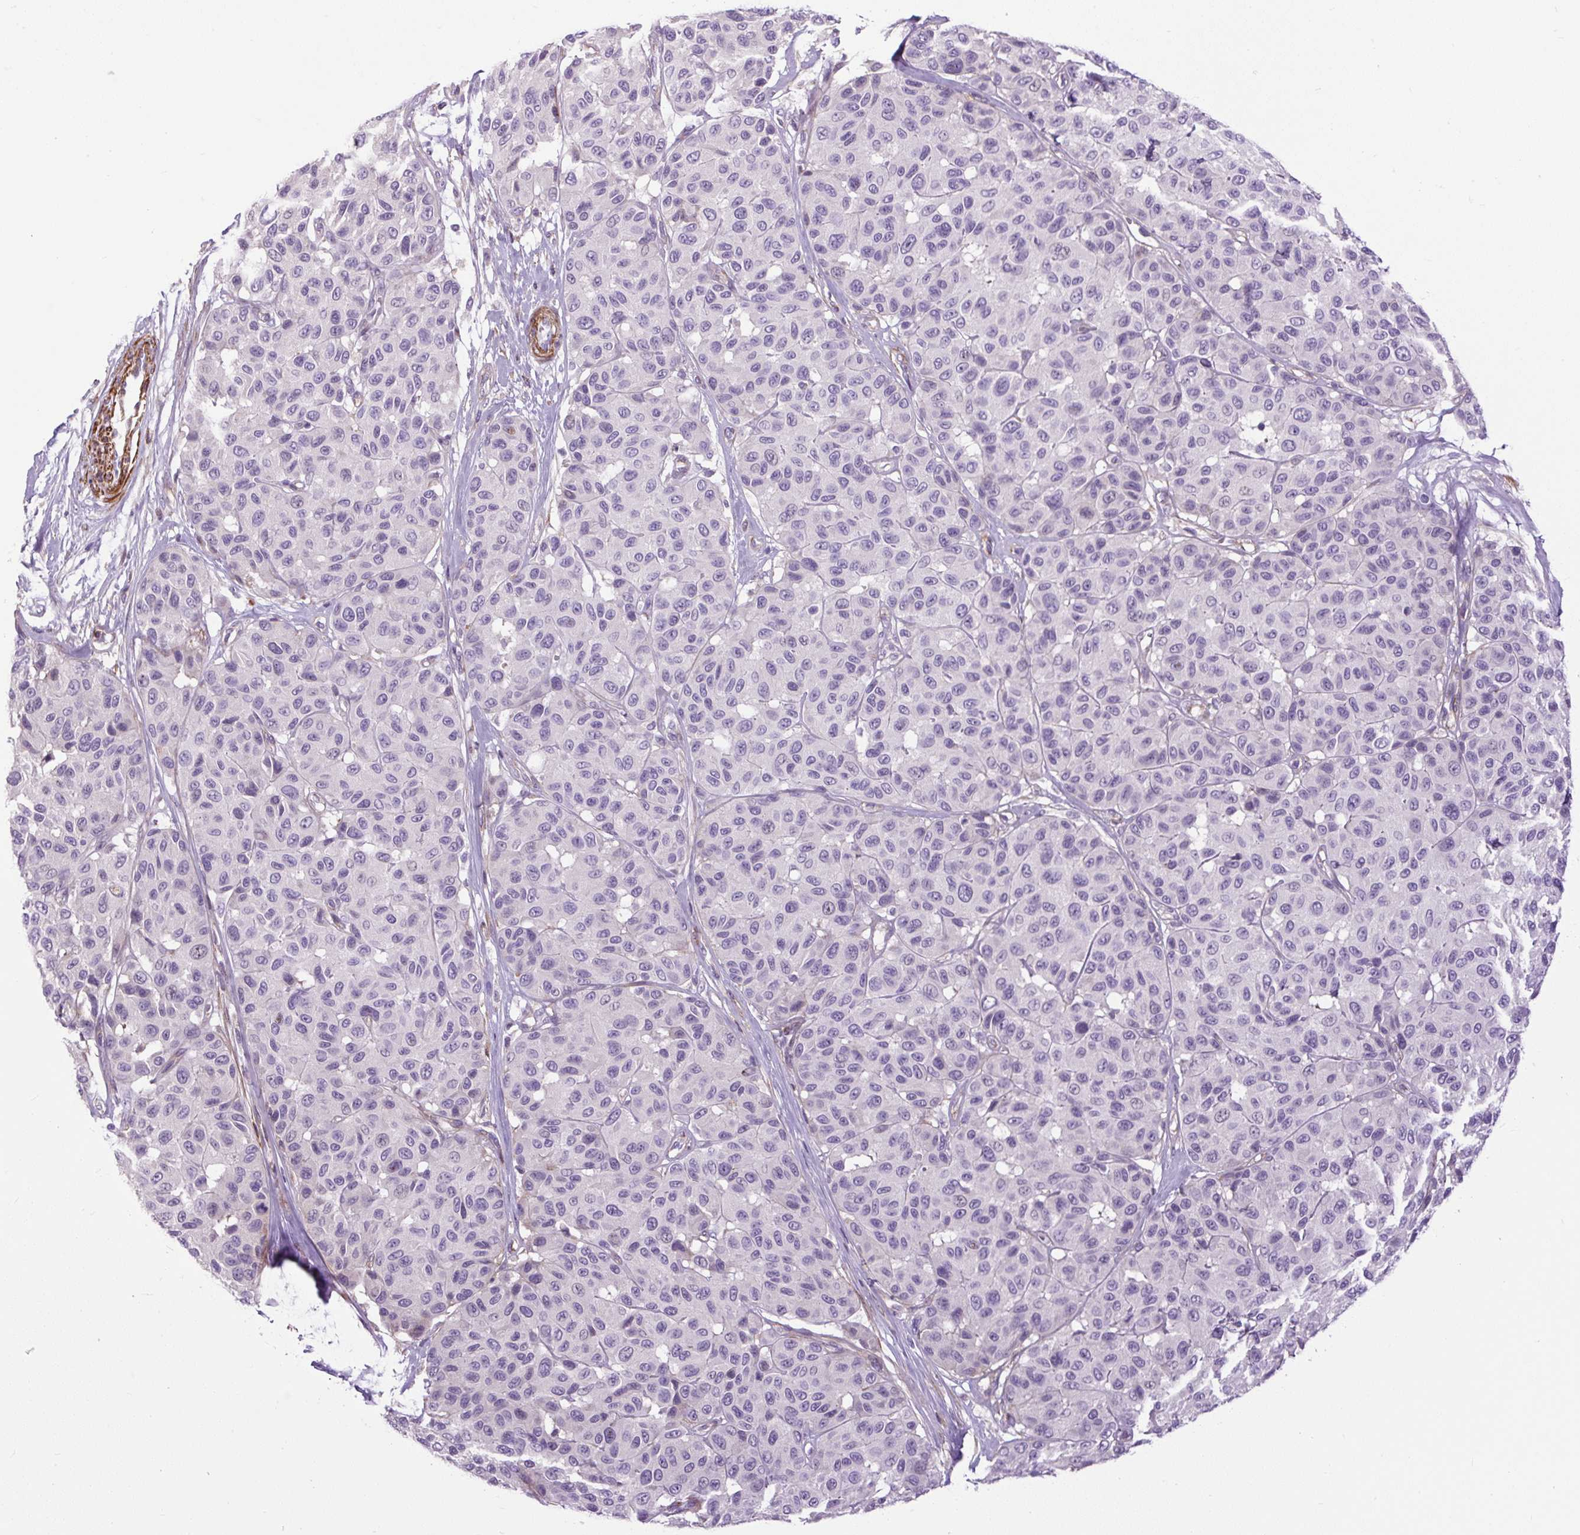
{"staining": {"intensity": "negative", "quantity": "none", "location": "none"}, "tissue": "melanoma", "cell_type": "Tumor cells", "image_type": "cancer", "snomed": [{"axis": "morphology", "description": "Malignant melanoma, NOS"}, {"axis": "topography", "description": "Skin"}], "caption": "Tumor cells are negative for brown protein staining in malignant melanoma. Nuclei are stained in blue.", "gene": "ZNF197", "patient": {"sex": "female", "age": 66}}